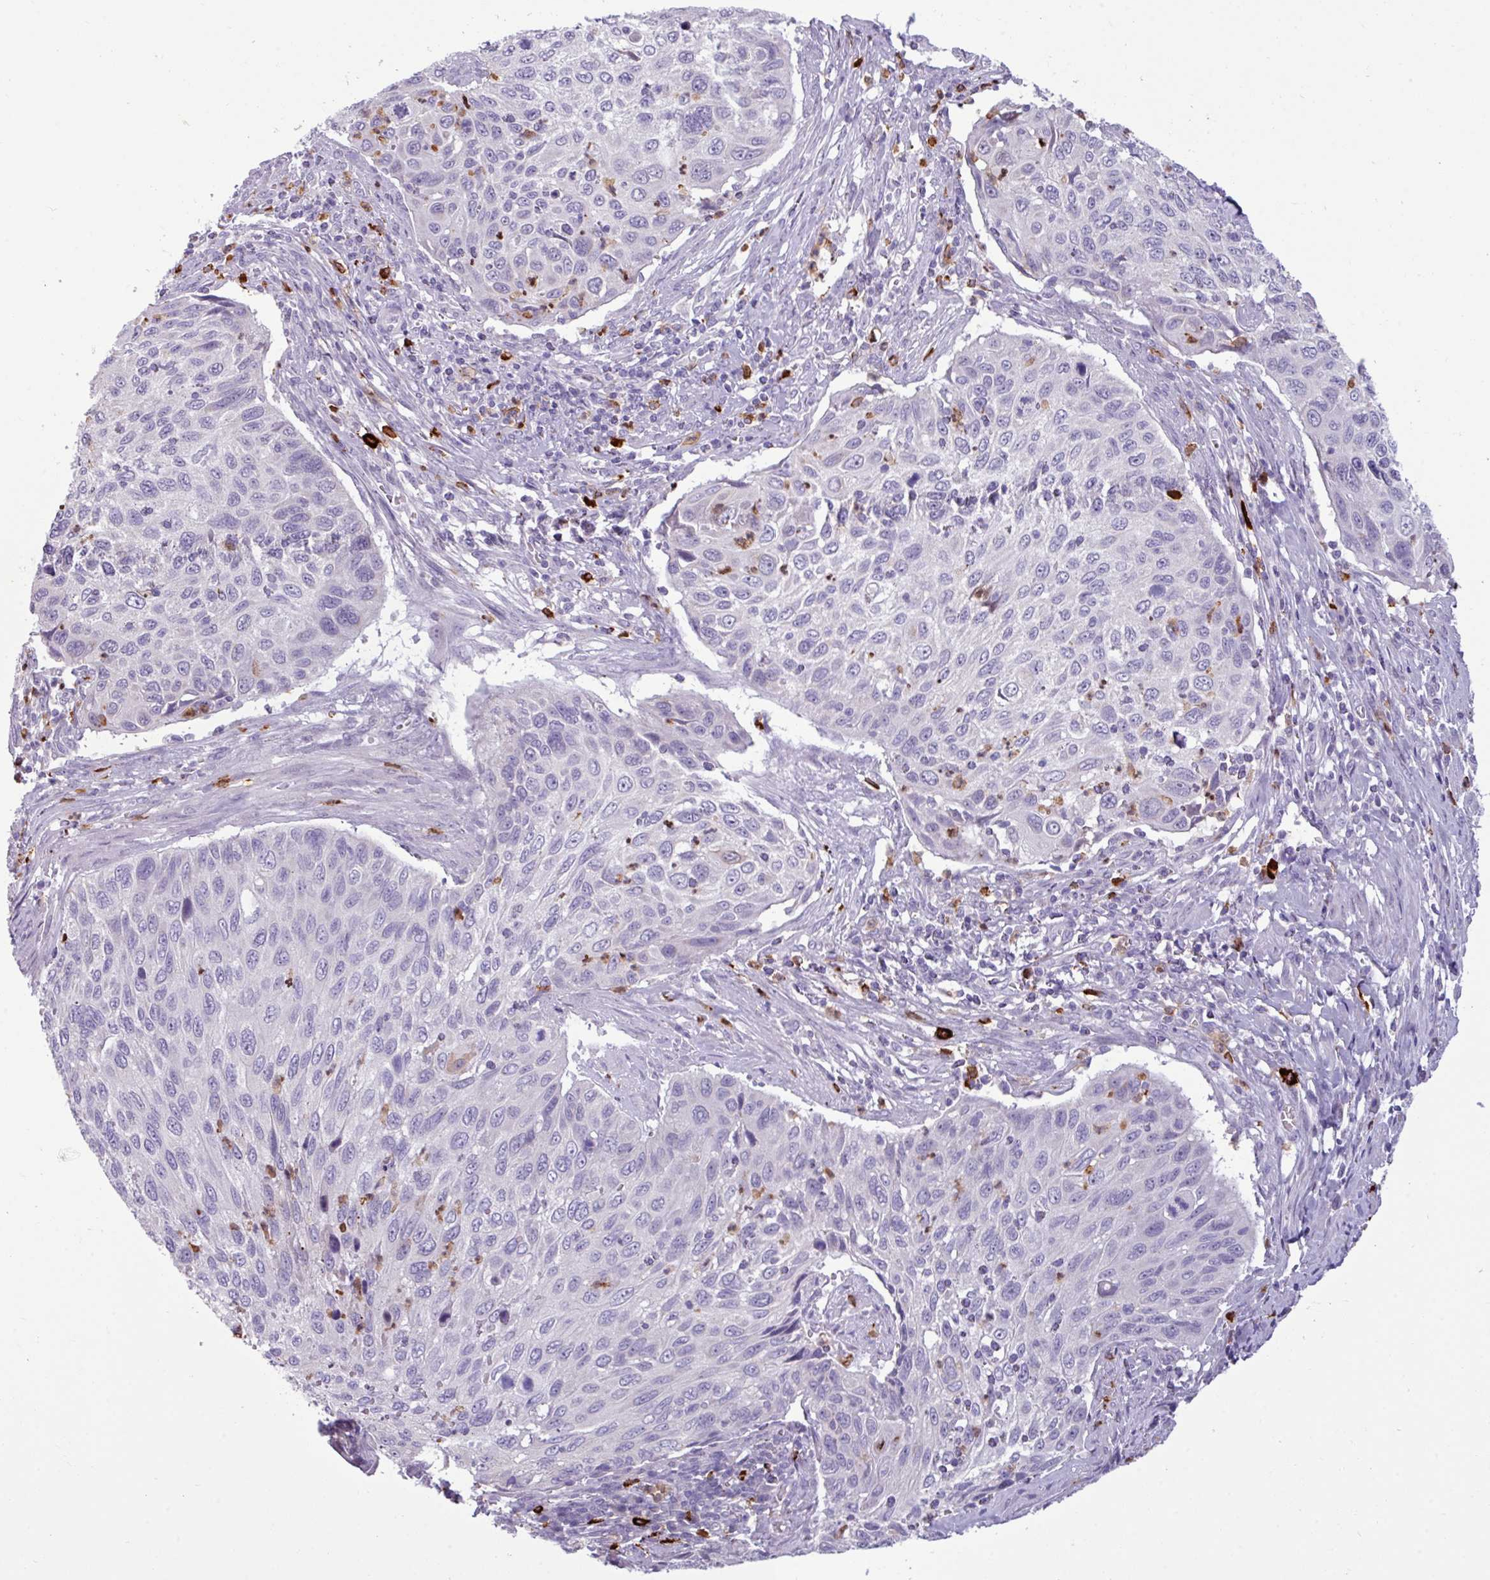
{"staining": {"intensity": "negative", "quantity": "none", "location": "none"}, "tissue": "cervical cancer", "cell_type": "Tumor cells", "image_type": "cancer", "snomed": [{"axis": "morphology", "description": "Squamous cell carcinoma, NOS"}, {"axis": "topography", "description": "Cervix"}], "caption": "High magnification brightfield microscopy of cervical cancer (squamous cell carcinoma) stained with DAB (brown) and counterstained with hematoxylin (blue): tumor cells show no significant expression.", "gene": "TRIM39", "patient": {"sex": "female", "age": 70}}